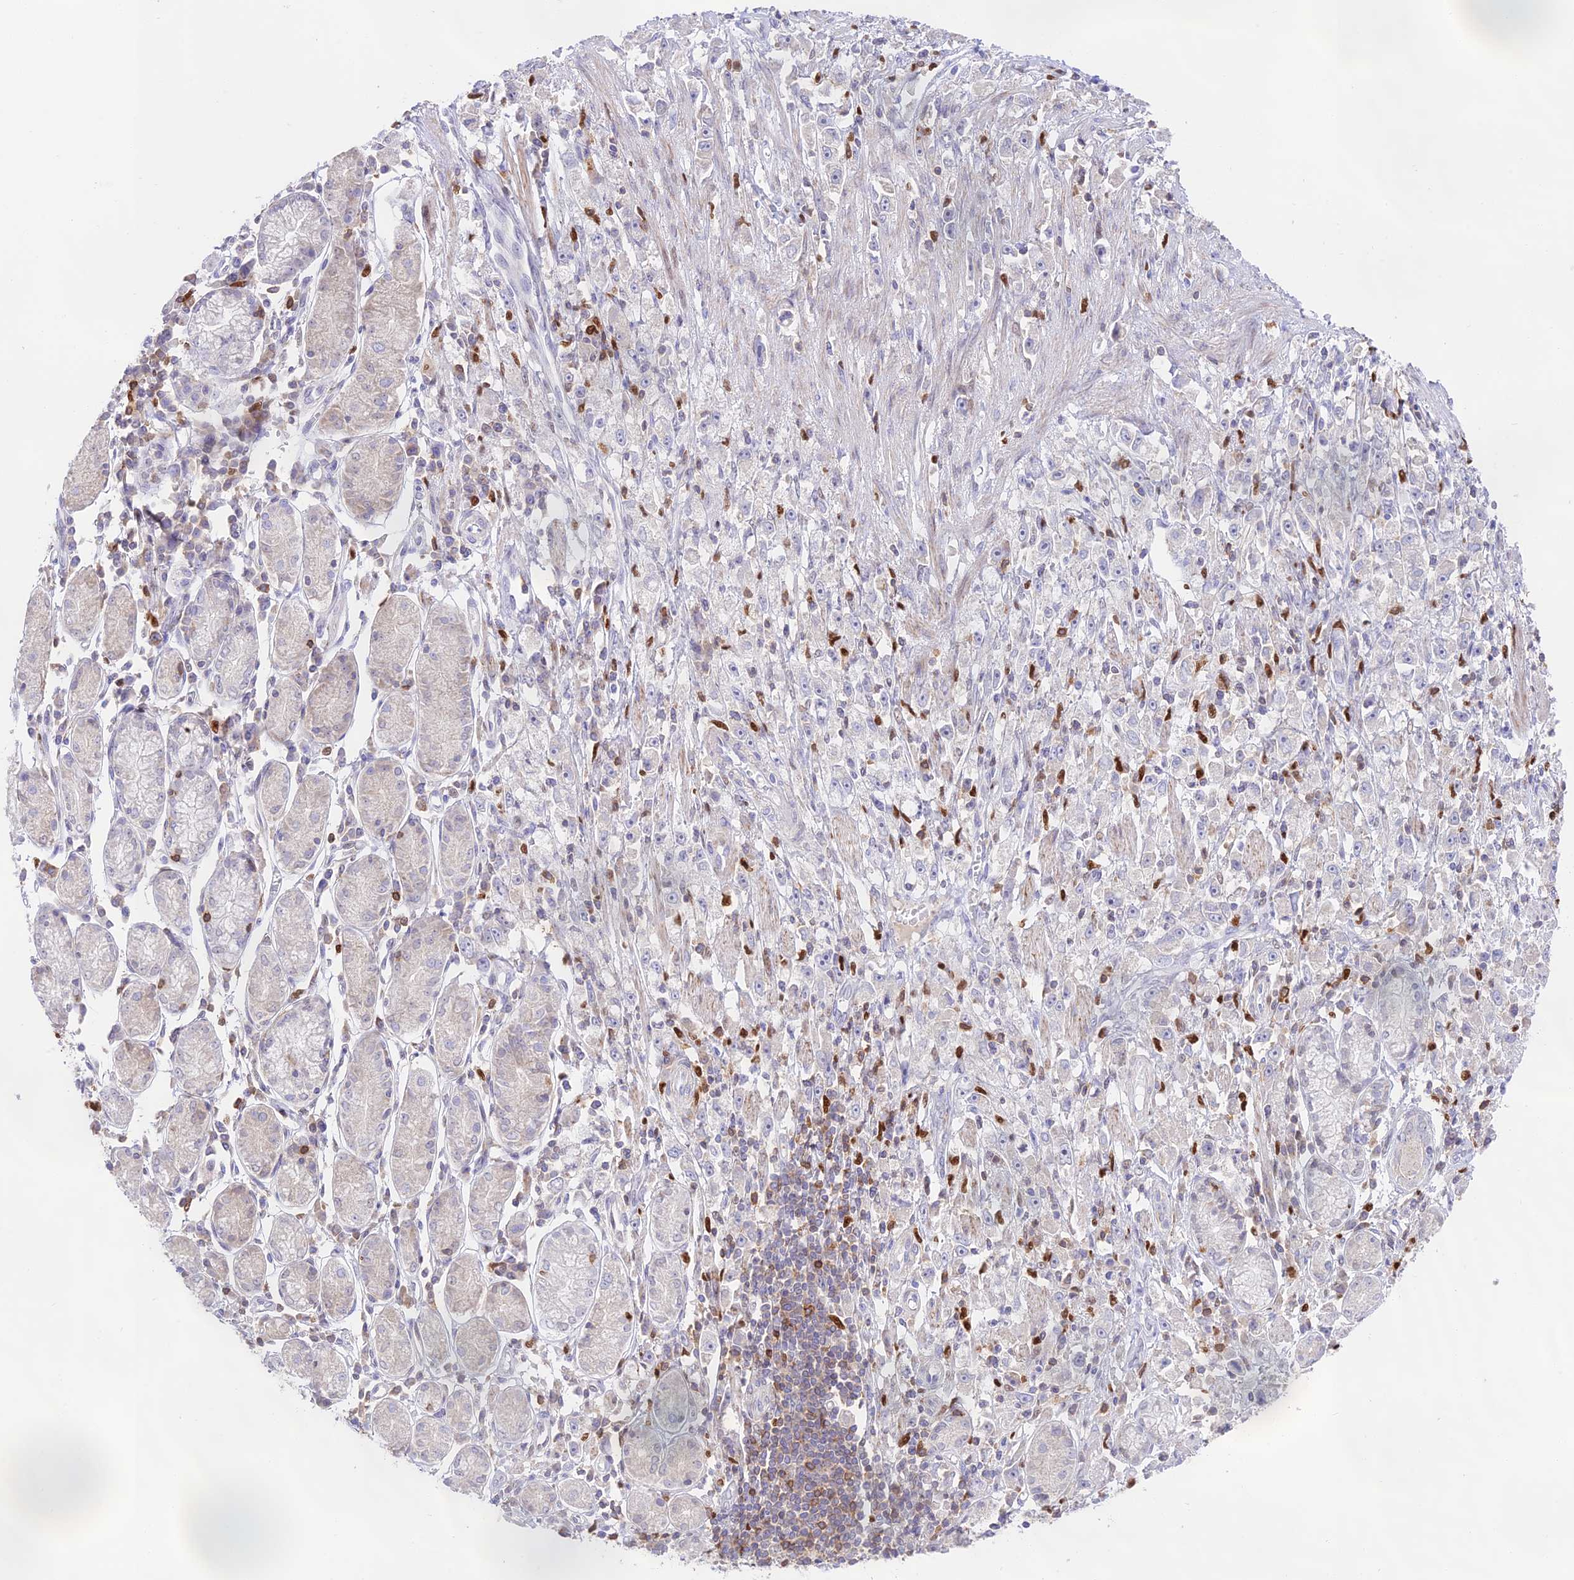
{"staining": {"intensity": "negative", "quantity": "none", "location": "none"}, "tissue": "stomach cancer", "cell_type": "Tumor cells", "image_type": "cancer", "snomed": [{"axis": "morphology", "description": "Adenocarcinoma, NOS"}, {"axis": "topography", "description": "Stomach"}], "caption": "This micrograph is of stomach cancer (adenocarcinoma) stained with immunohistochemistry to label a protein in brown with the nuclei are counter-stained blue. There is no expression in tumor cells.", "gene": "DENND1C", "patient": {"sex": "female", "age": 59}}